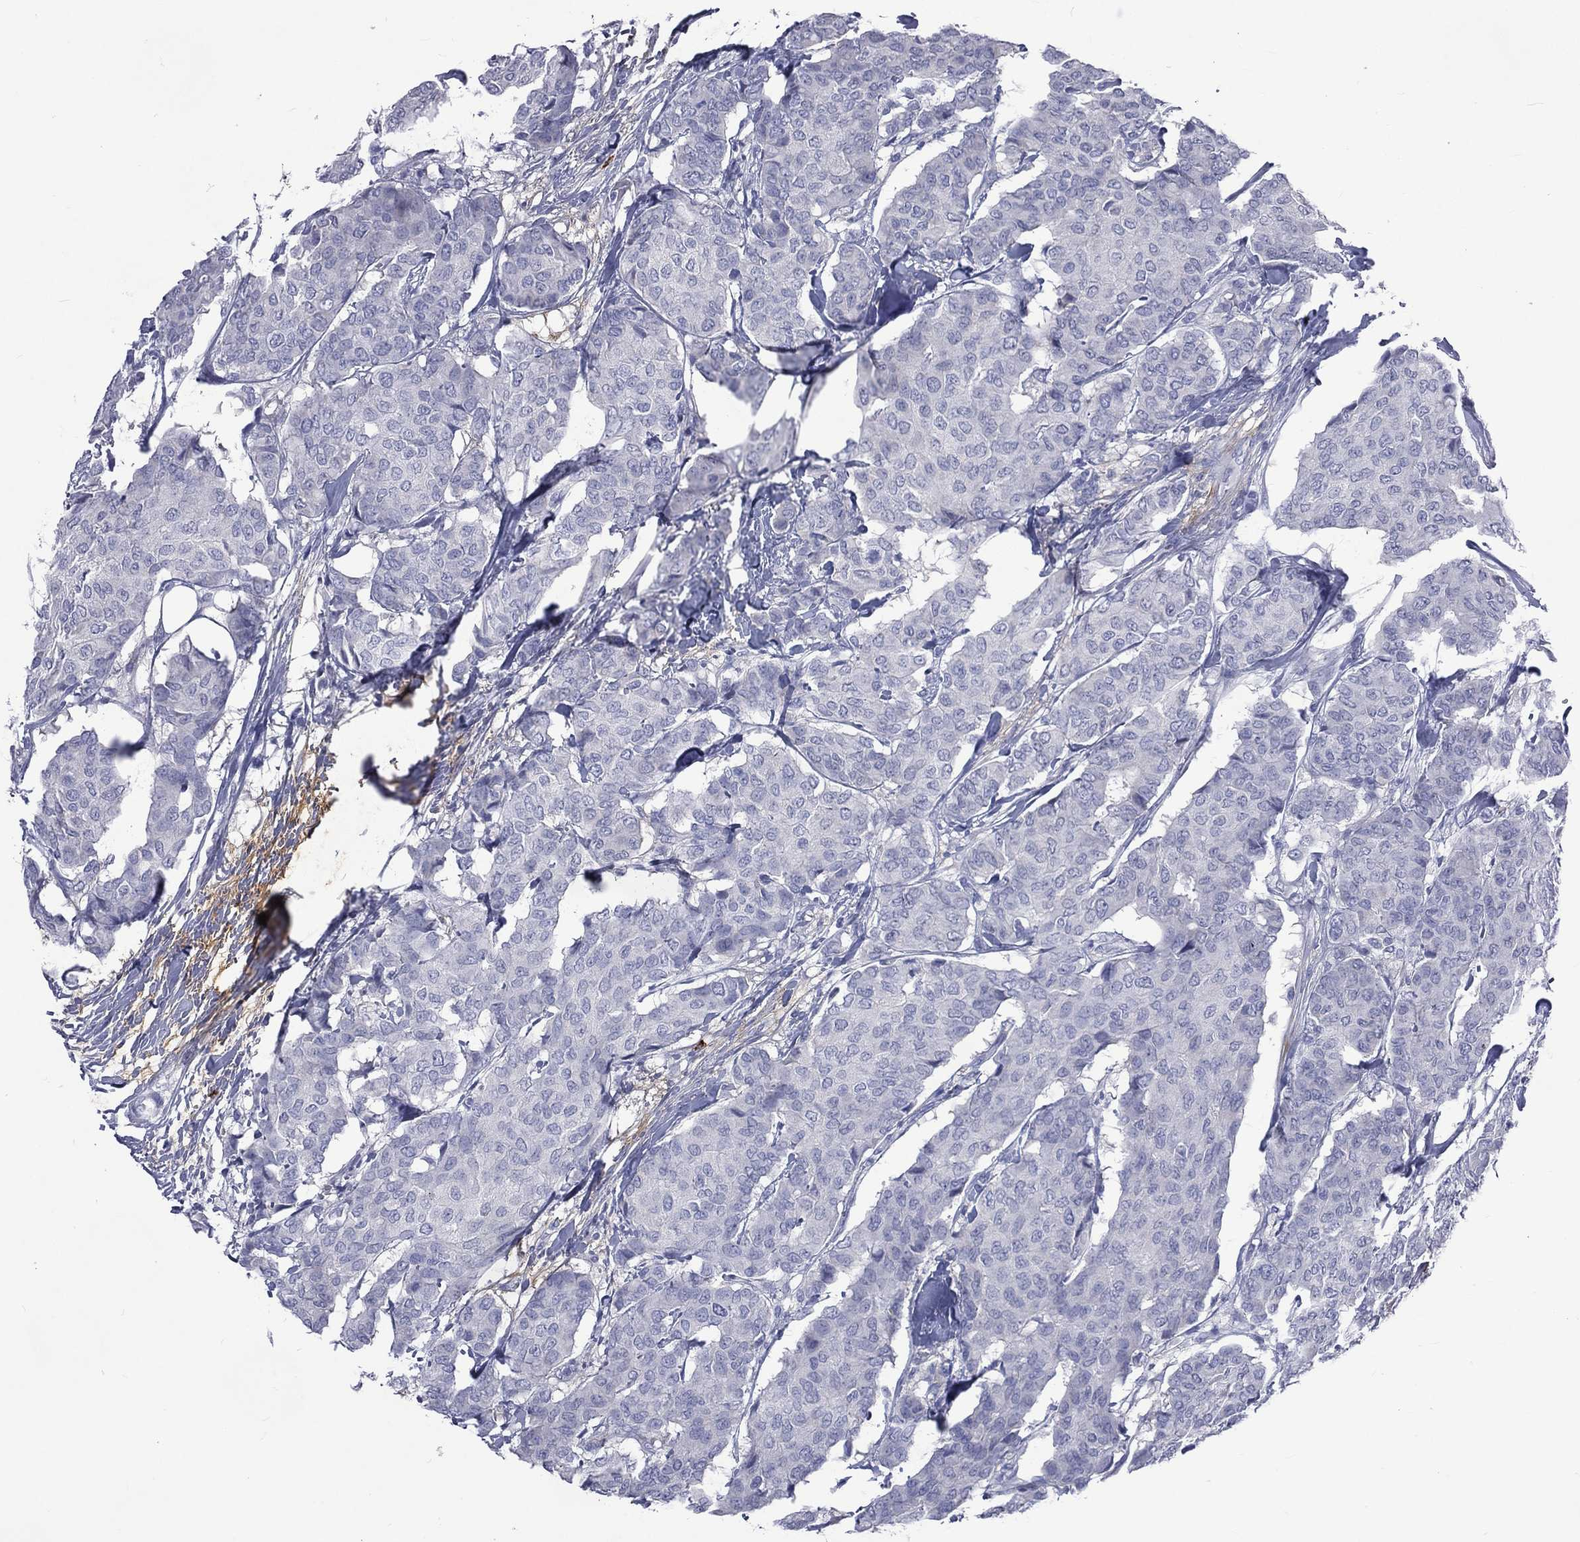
{"staining": {"intensity": "negative", "quantity": "none", "location": "none"}, "tissue": "breast cancer", "cell_type": "Tumor cells", "image_type": "cancer", "snomed": [{"axis": "morphology", "description": "Duct carcinoma"}, {"axis": "topography", "description": "Breast"}], "caption": "There is no significant expression in tumor cells of breast cancer. Brightfield microscopy of immunohistochemistry stained with DAB (brown) and hematoxylin (blue), captured at high magnification.", "gene": "ELANE", "patient": {"sex": "female", "age": 75}}